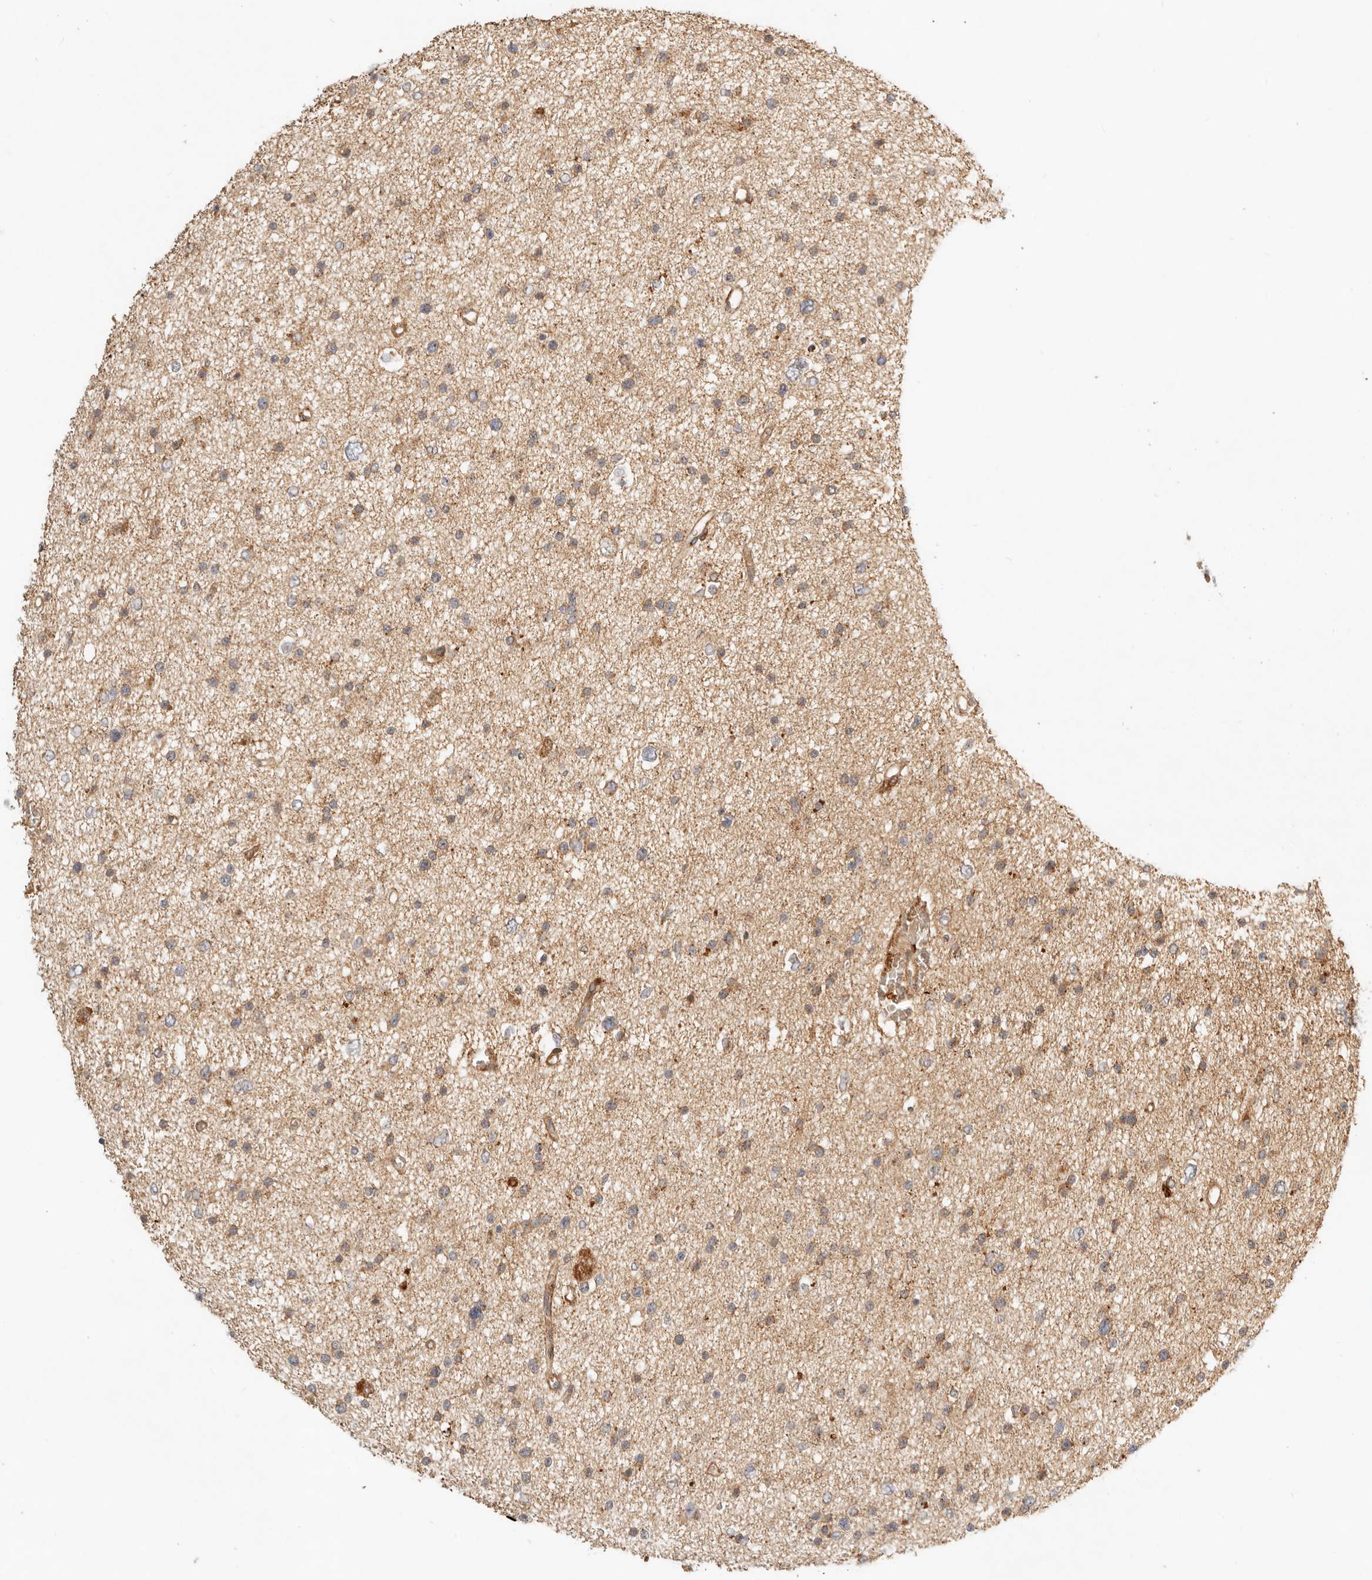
{"staining": {"intensity": "weak", "quantity": ">75%", "location": "cytoplasmic/membranous"}, "tissue": "glioma", "cell_type": "Tumor cells", "image_type": "cancer", "snomed": [{"axis": "morphology", "description": "Glioma, malignant, Low grade"}, {"axis": "topography", "description": "Brain"}], "caption": "Human glioma stained for a protein (brown) exhibits weak cytoplasmic/membranous positive positivity in approximately >75% of tumor cells.", "gene": "CLEC4C", "patient": {"sex": "female", "age": 37}}